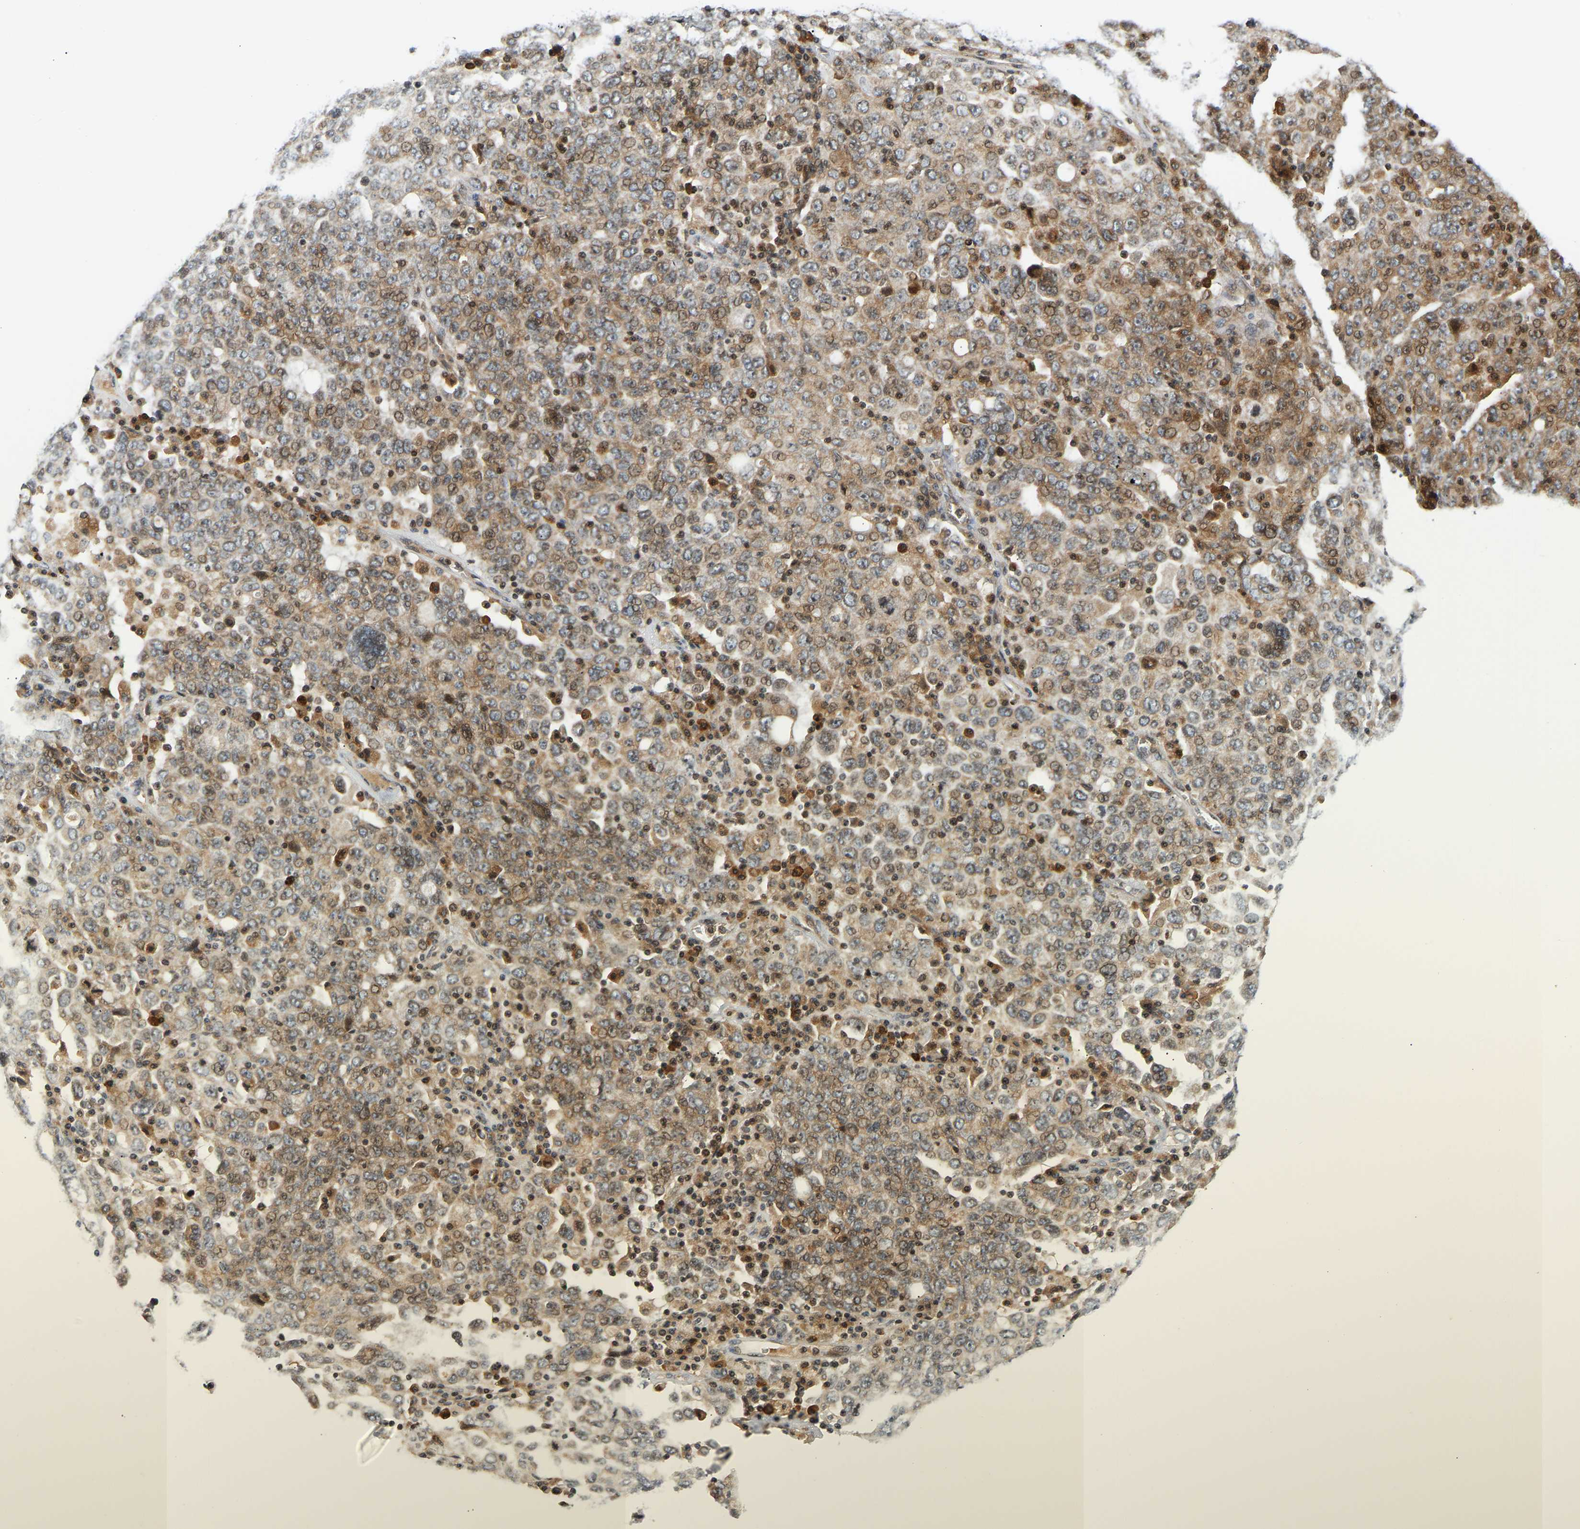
{"staining": {"intensity": "moderate", "quantity": ">75%", "location": "cytoplasmic/membranous,nuclear"}, "tissue": "ovarian cancer", "cell_type": "Tumor cells", "image_type": "cancer", "snomed": [{"axis": "morphology", "description": "Carcinoma, endometroid"}, {"axis": "topography", "description": "Ovary"}], "caption": "Human ovarian endometroid carcinoma stained with a protein marker reveals moderate staining in tumor cells.", "gene": "POGLUT2", "patient": {"sex": "female", "age": 62}}